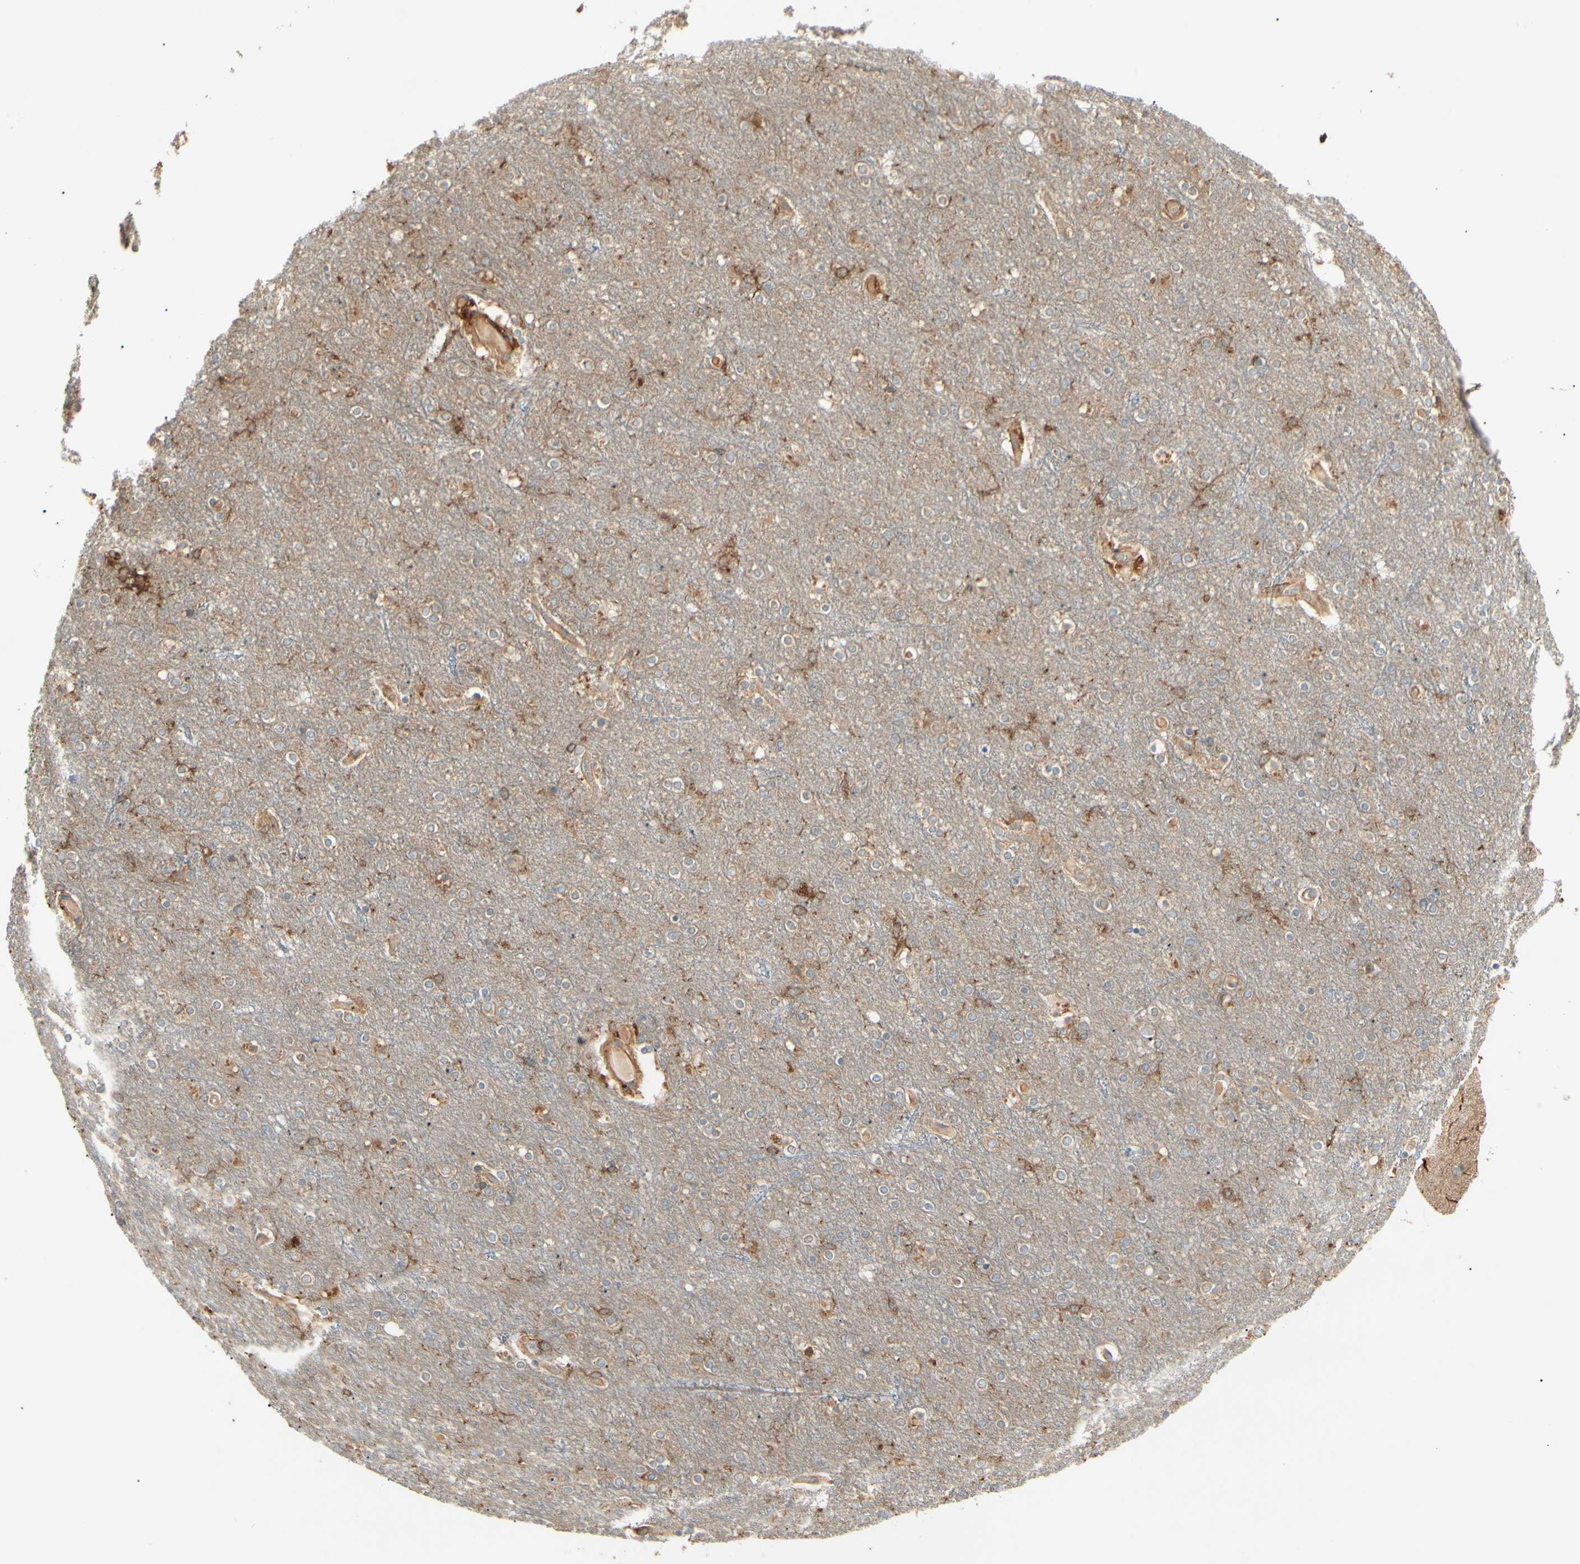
{"staining": {"intensity": "moderate", "quantity": ">75%", "location": "cytoplasmic/membranous"}, "tissue": "cerebral cortex", "cell_type": "Endothelial cells", "image_type": "normal", "snomed": [{"axis": "morphology", "description": "Normal tissue, NOS"}, {"axis": "topography", "description": "Cerebral cortex"}], "caption": "A brown stain shows moderate cytoplasmic/membranous positivity of a protein in endothelial cells of normal cerebral cortex. (DAB (3,3'-diaminobenzidine) IHC with brightfield microscopy, high magnification).", "gene": "ARPC2", "patient": {"sex": "female", "age": 54}}